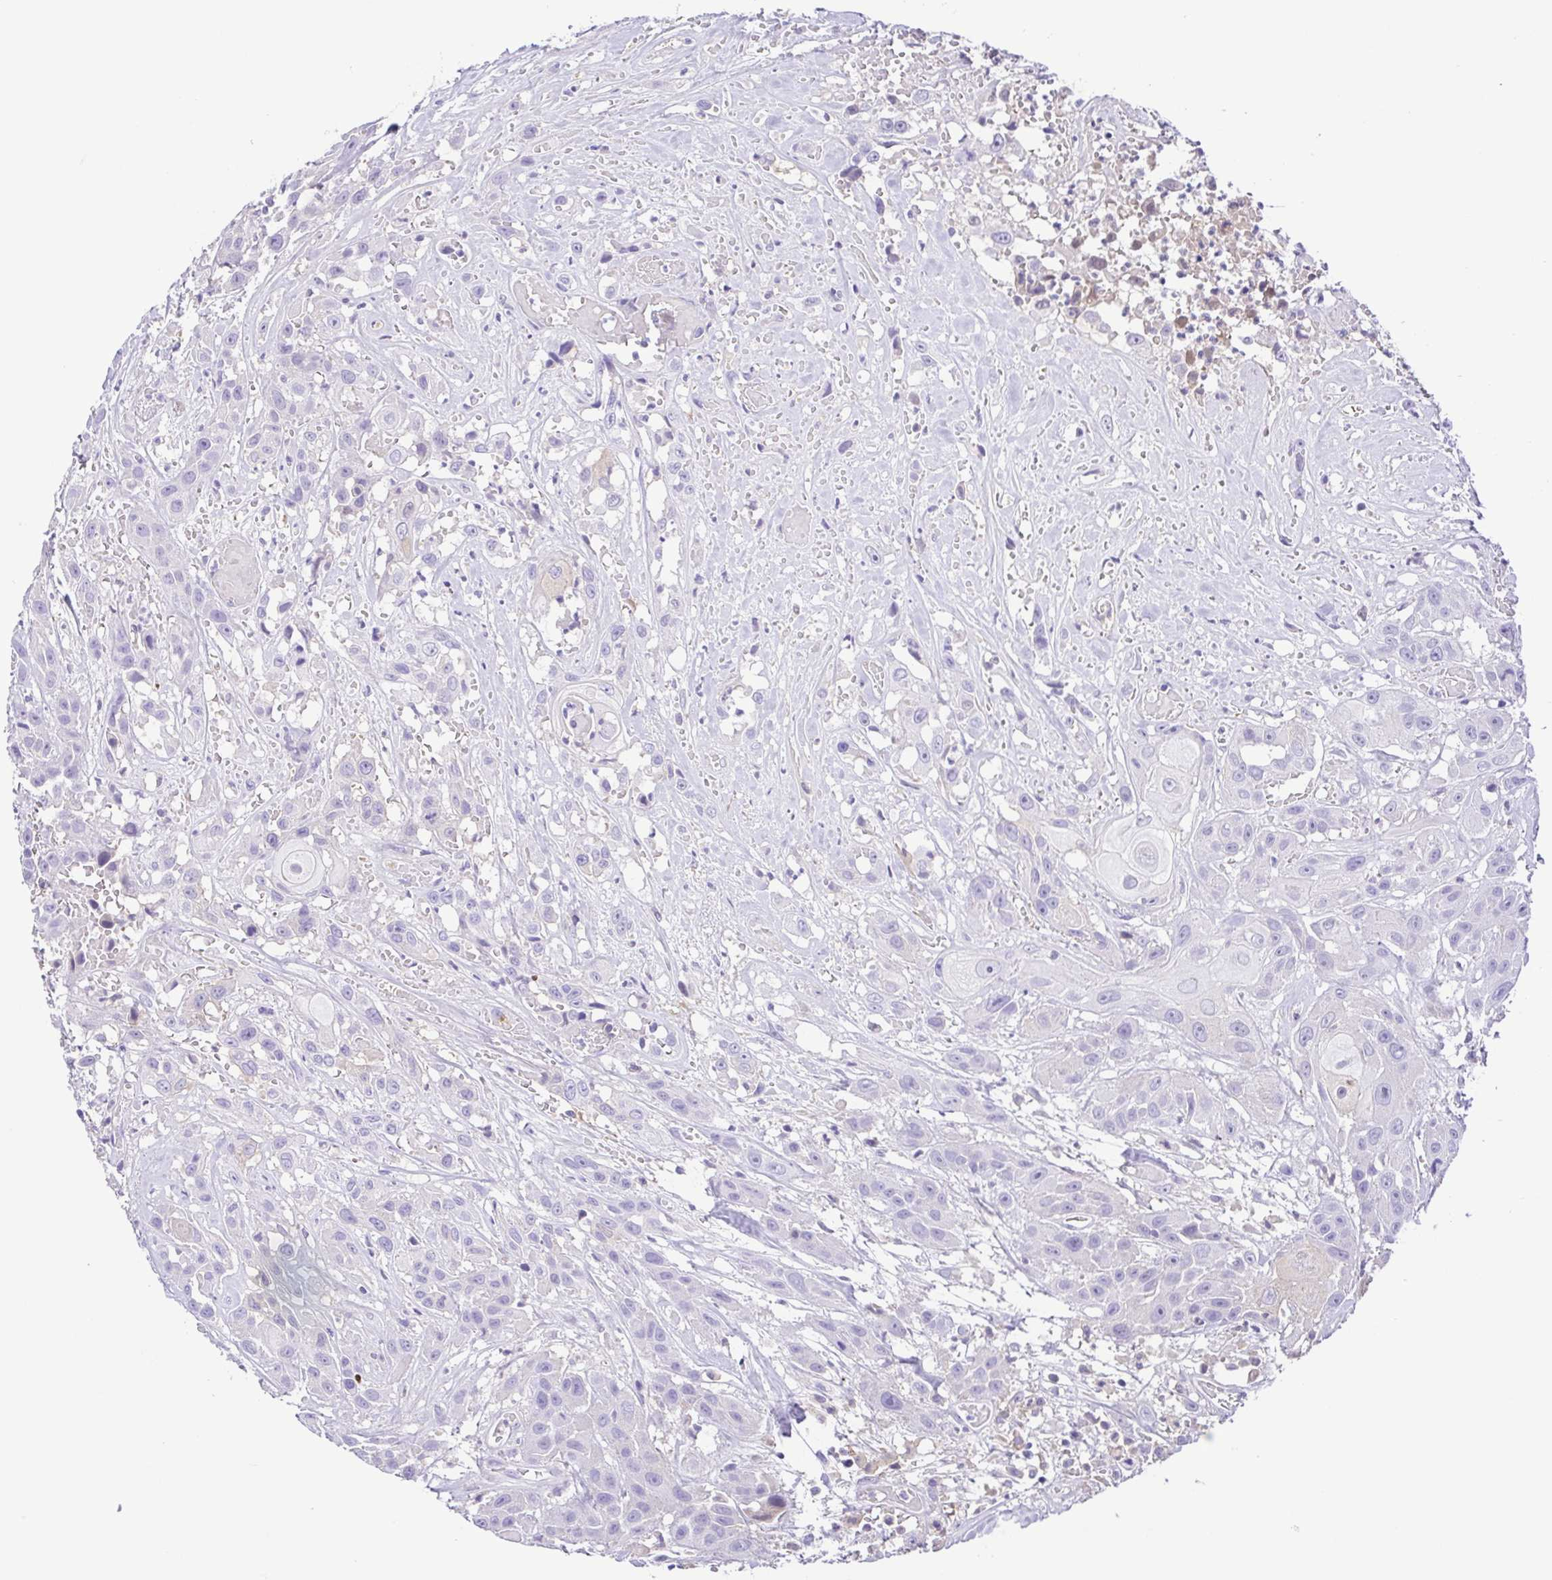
{"staining": {"intensity": "negative", "quantity": "none", "location": "none"}, "tissue": "head and neck cancer", "cell_type": "Tumor cells", "image_type": "cancer", "snomed": [{"axis": "morphology", "description": "Squamous cell carcinoma, NOS"}, {"axis": "topography", "description": "Head-Neck"}], "caption": "Micrograph shows no significant protein staining in tumor cells of head and neck squamous cell carcinoma. (Brightfield microscopy of DAB immunohistochemistry at high magnification).", "gene": "IGFL1", "patient": {"sex": "male", "age": 57}}